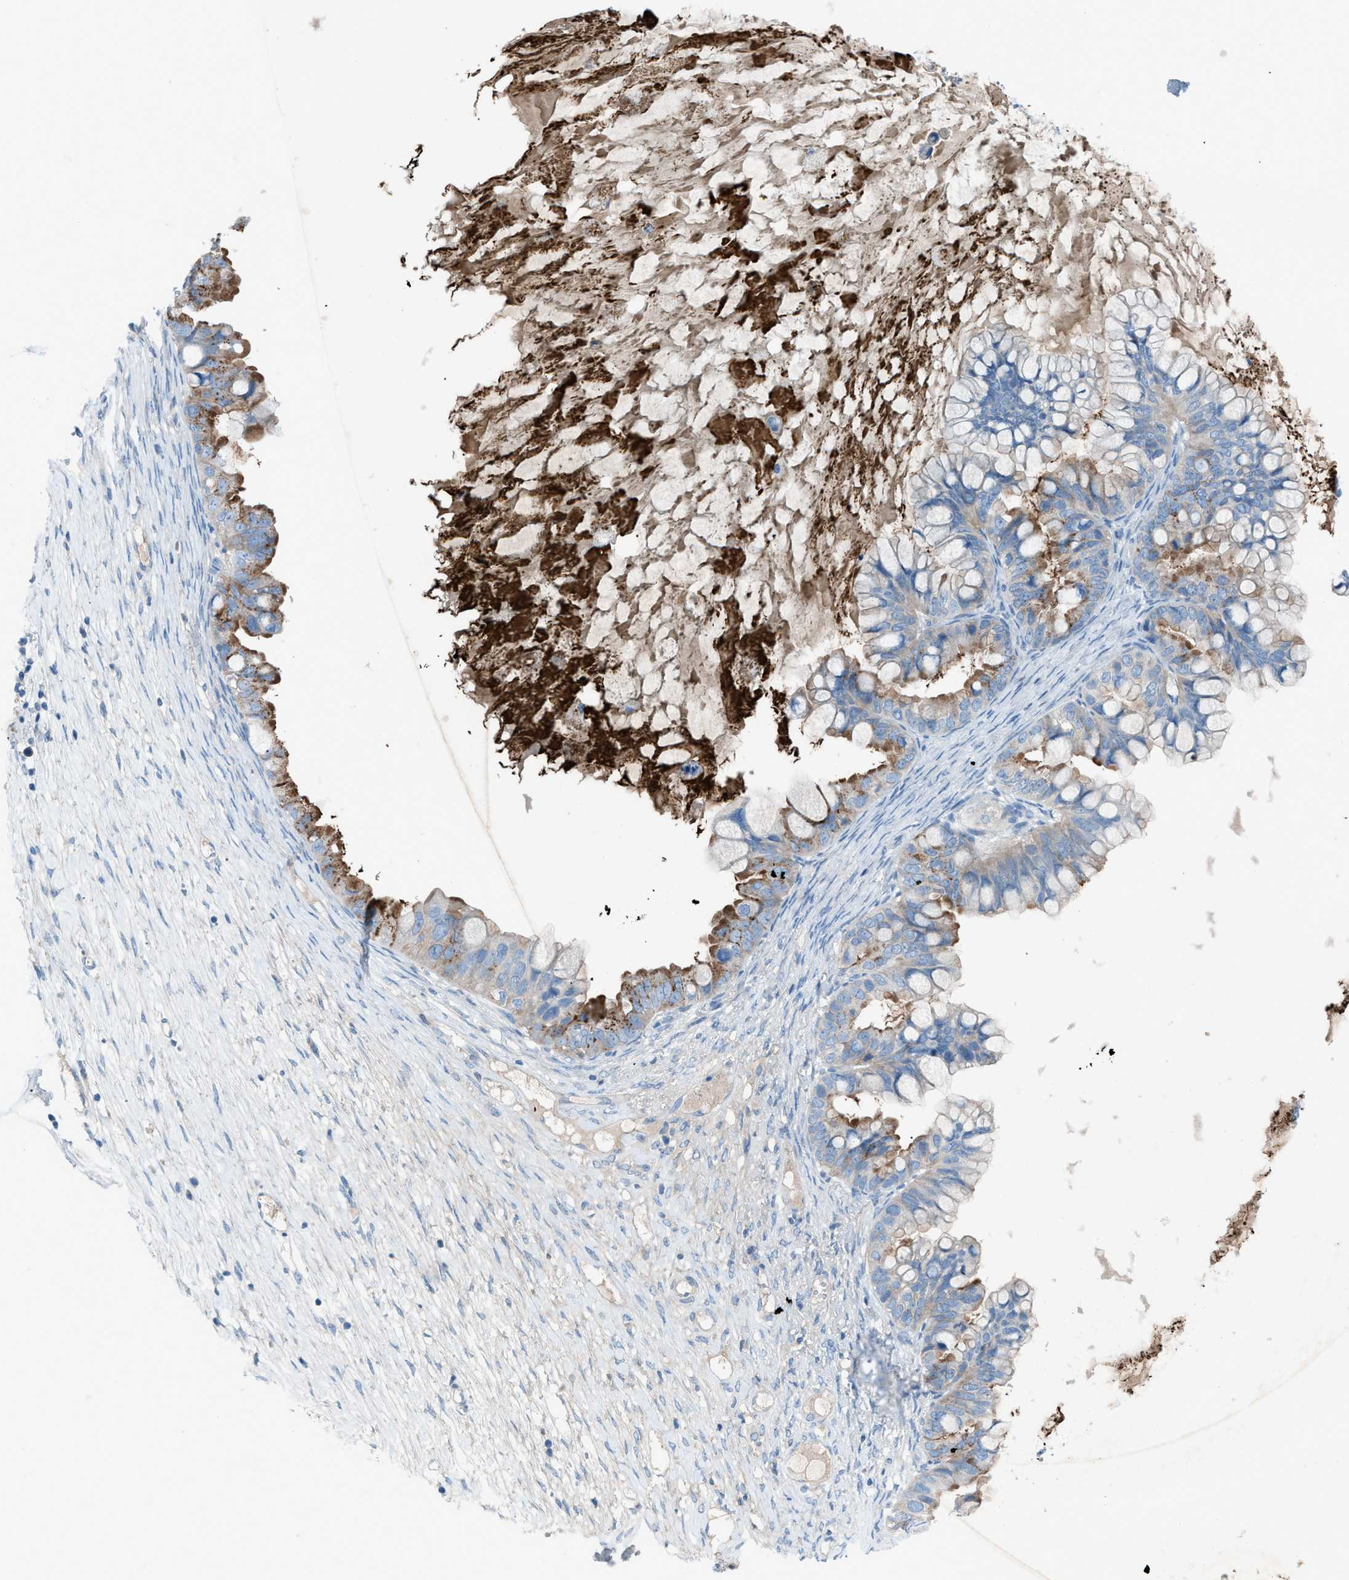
{"staining": {"intensity": "moderate", "quantity": "25%-75%", "location": "cytoplasmic/membranous"}, "tissue": "ovarian cancer", "cell_type": "Tumor cells", "image_type": "cancer", "snomed": [{"axis": "morphology", "description": "Cystadenocarcinoma, mucinous, NOS"}, {"axis": "topography", "description": "Ovary"}], "caption": "Immunohistochemistry (IHC) of ovarian cancer (mucinous cystadenocarcinoma) demonstrates medium levels of moderate cytoplasmic/membranous positivity in about 25%-75% of tumor cells.", "gene": "C5AR2", "patient": {"sex": "female", "age": 80}}